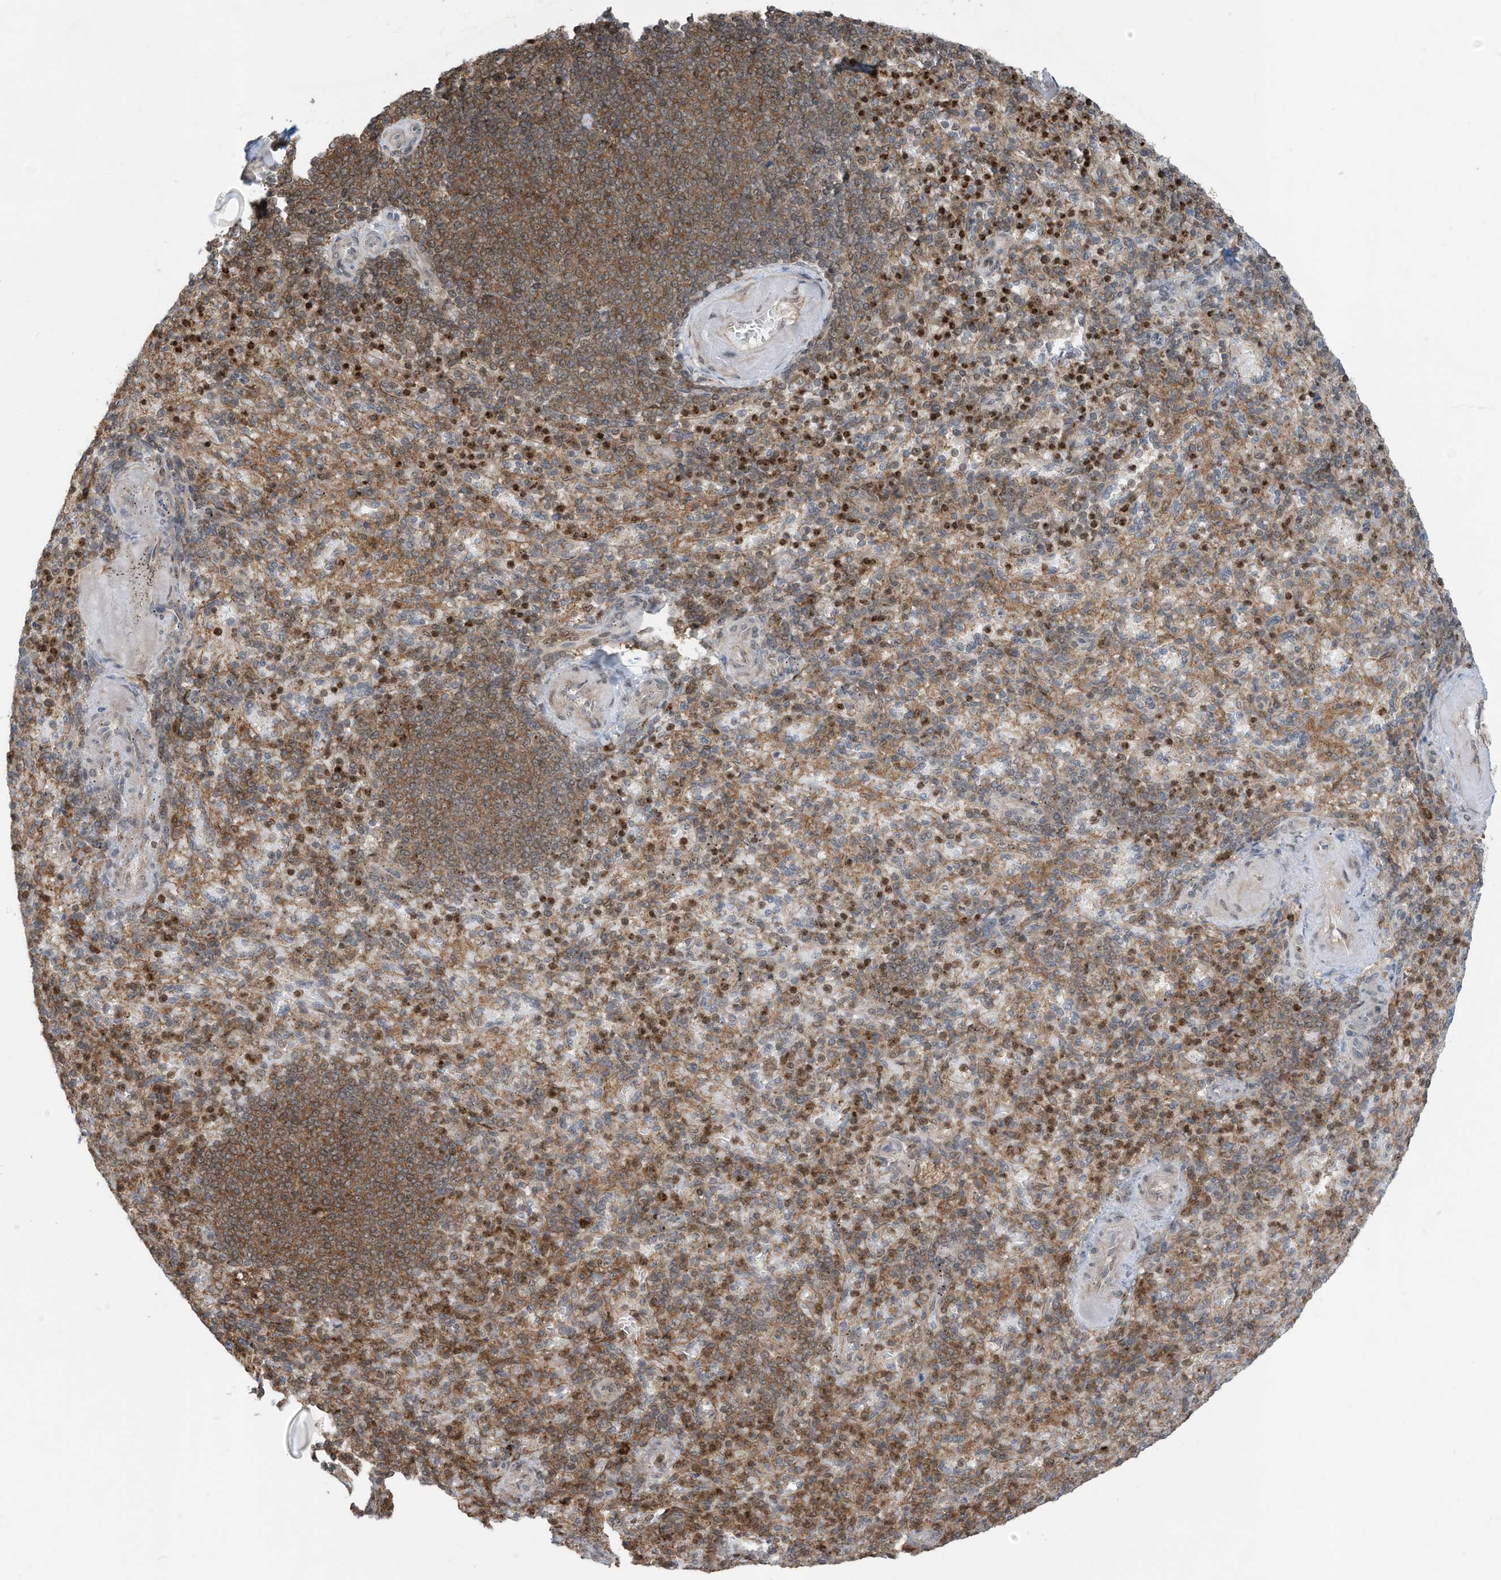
{"staining": {"intensity": "strong", "quantity": "<25%", "location": "nuclear"}, "tissue": "spleen", "cell_type": "Cells in red pulp", "image_type": "normal", "snomed": [{"axis": "morphology", "description": "Normal tissue, NOS"}, {"axis": "topography", "description": "Spleen"}], "caption": "This micrograph exhibits IHC staining of benign spleen, with medium strong nuclear staining in about <25% of cells in red pulp.", "gene": "REPIN1", "patient": {"sex": "female", "age": 74}}